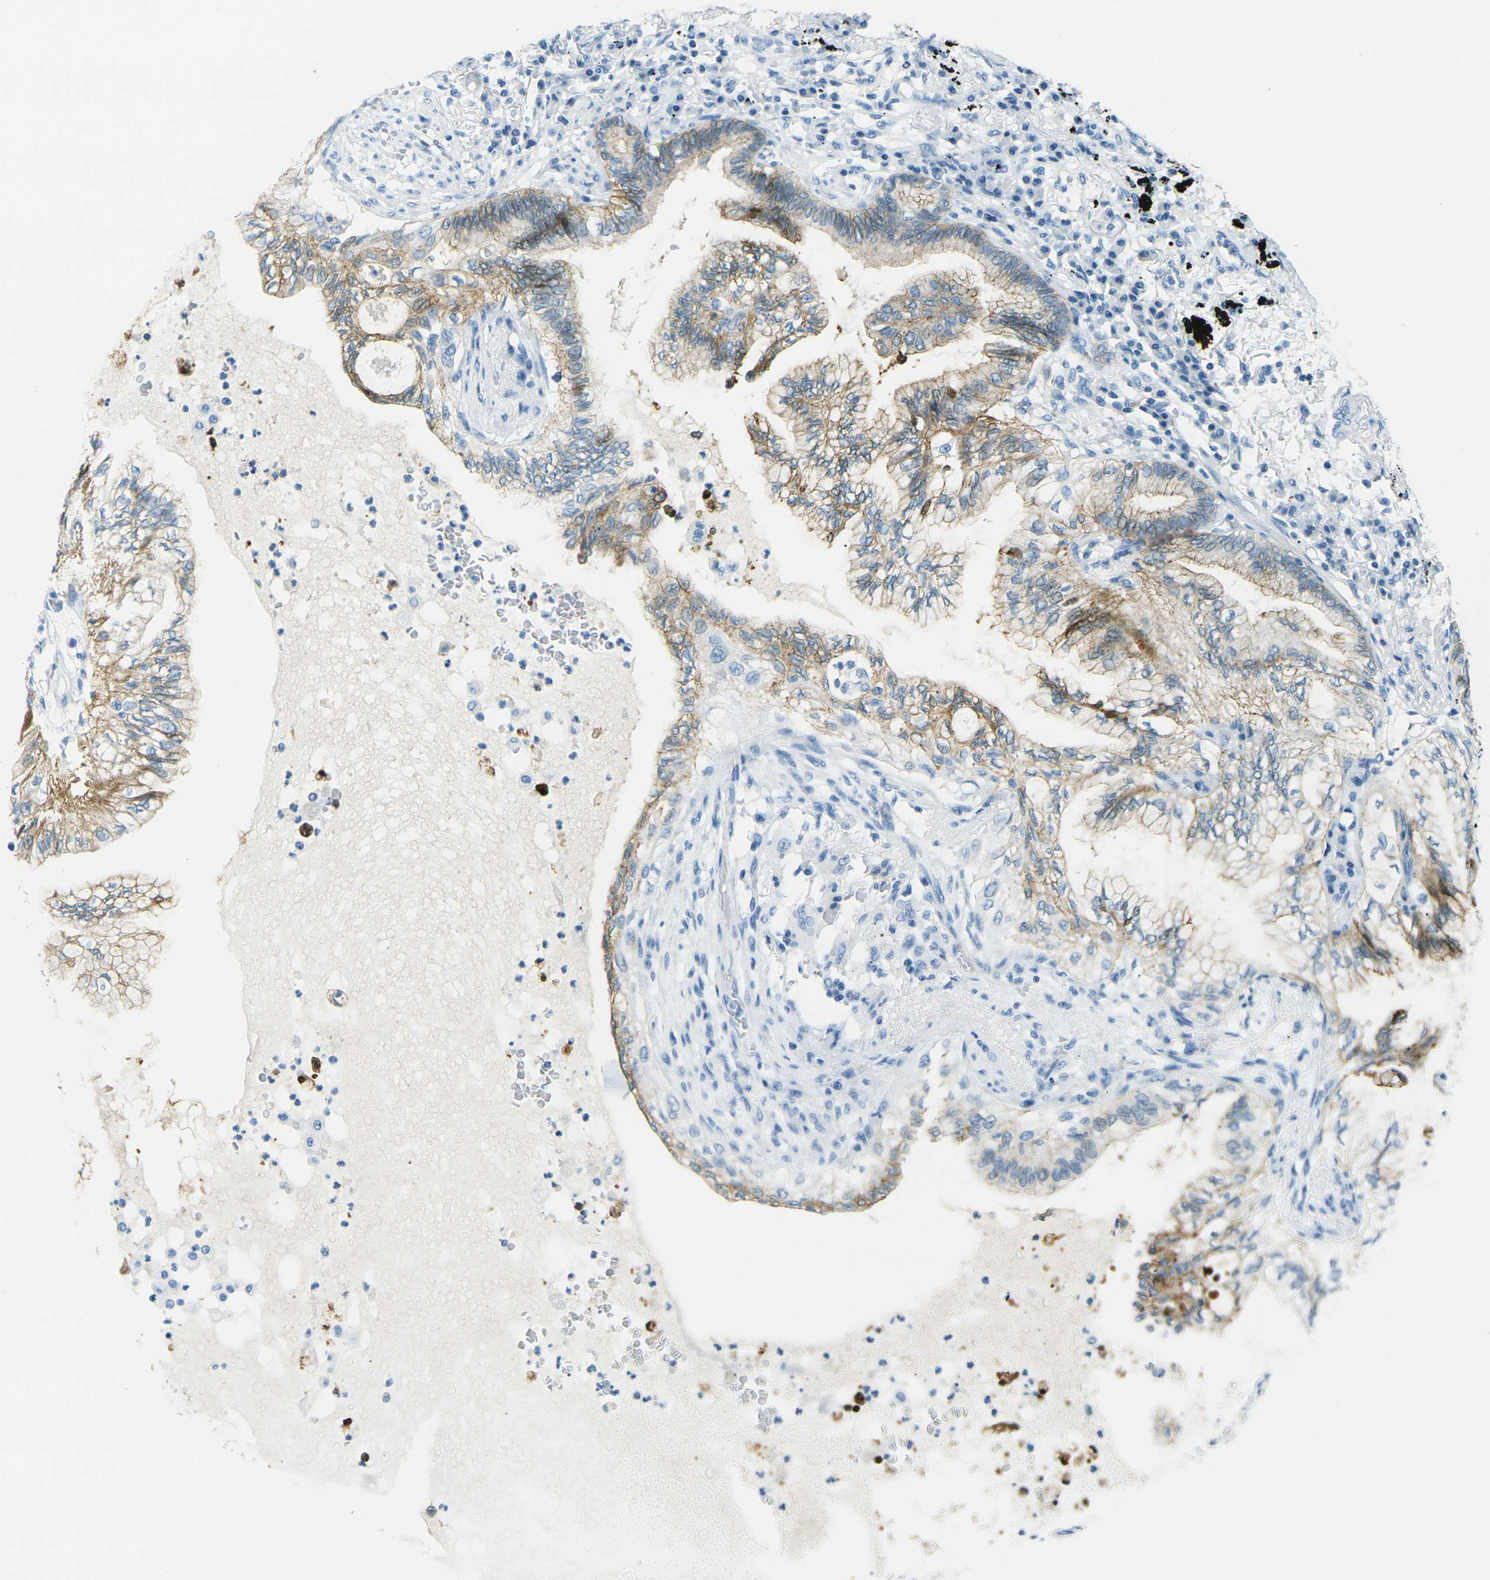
{"staining": {"intensity": "moderate", "quantity": ">75%", "location": "cytoplasmic/membranous"}, "tissue": "lung cancer", "cell_type": "Tumor cells", "image_type": "cancer", "snomed": [{"axis": "morphology", "description": "Normal tissue, NOS"}, {"axis": "morphology", "description": "Adenocarcinoma, NOS"}, {"axis": "topography", "description": "Bronchus"}, {"axis": "topography", "description": "Lung"}], "caption": "DAB immunohistochemical staining of lung adenocarcinoma exhibits moderate cytoplasmic/membranous protein positivity in about >75% of tumor cells.", "gene": "OCLN", "patient": {"sex": "female", "age": 70}}